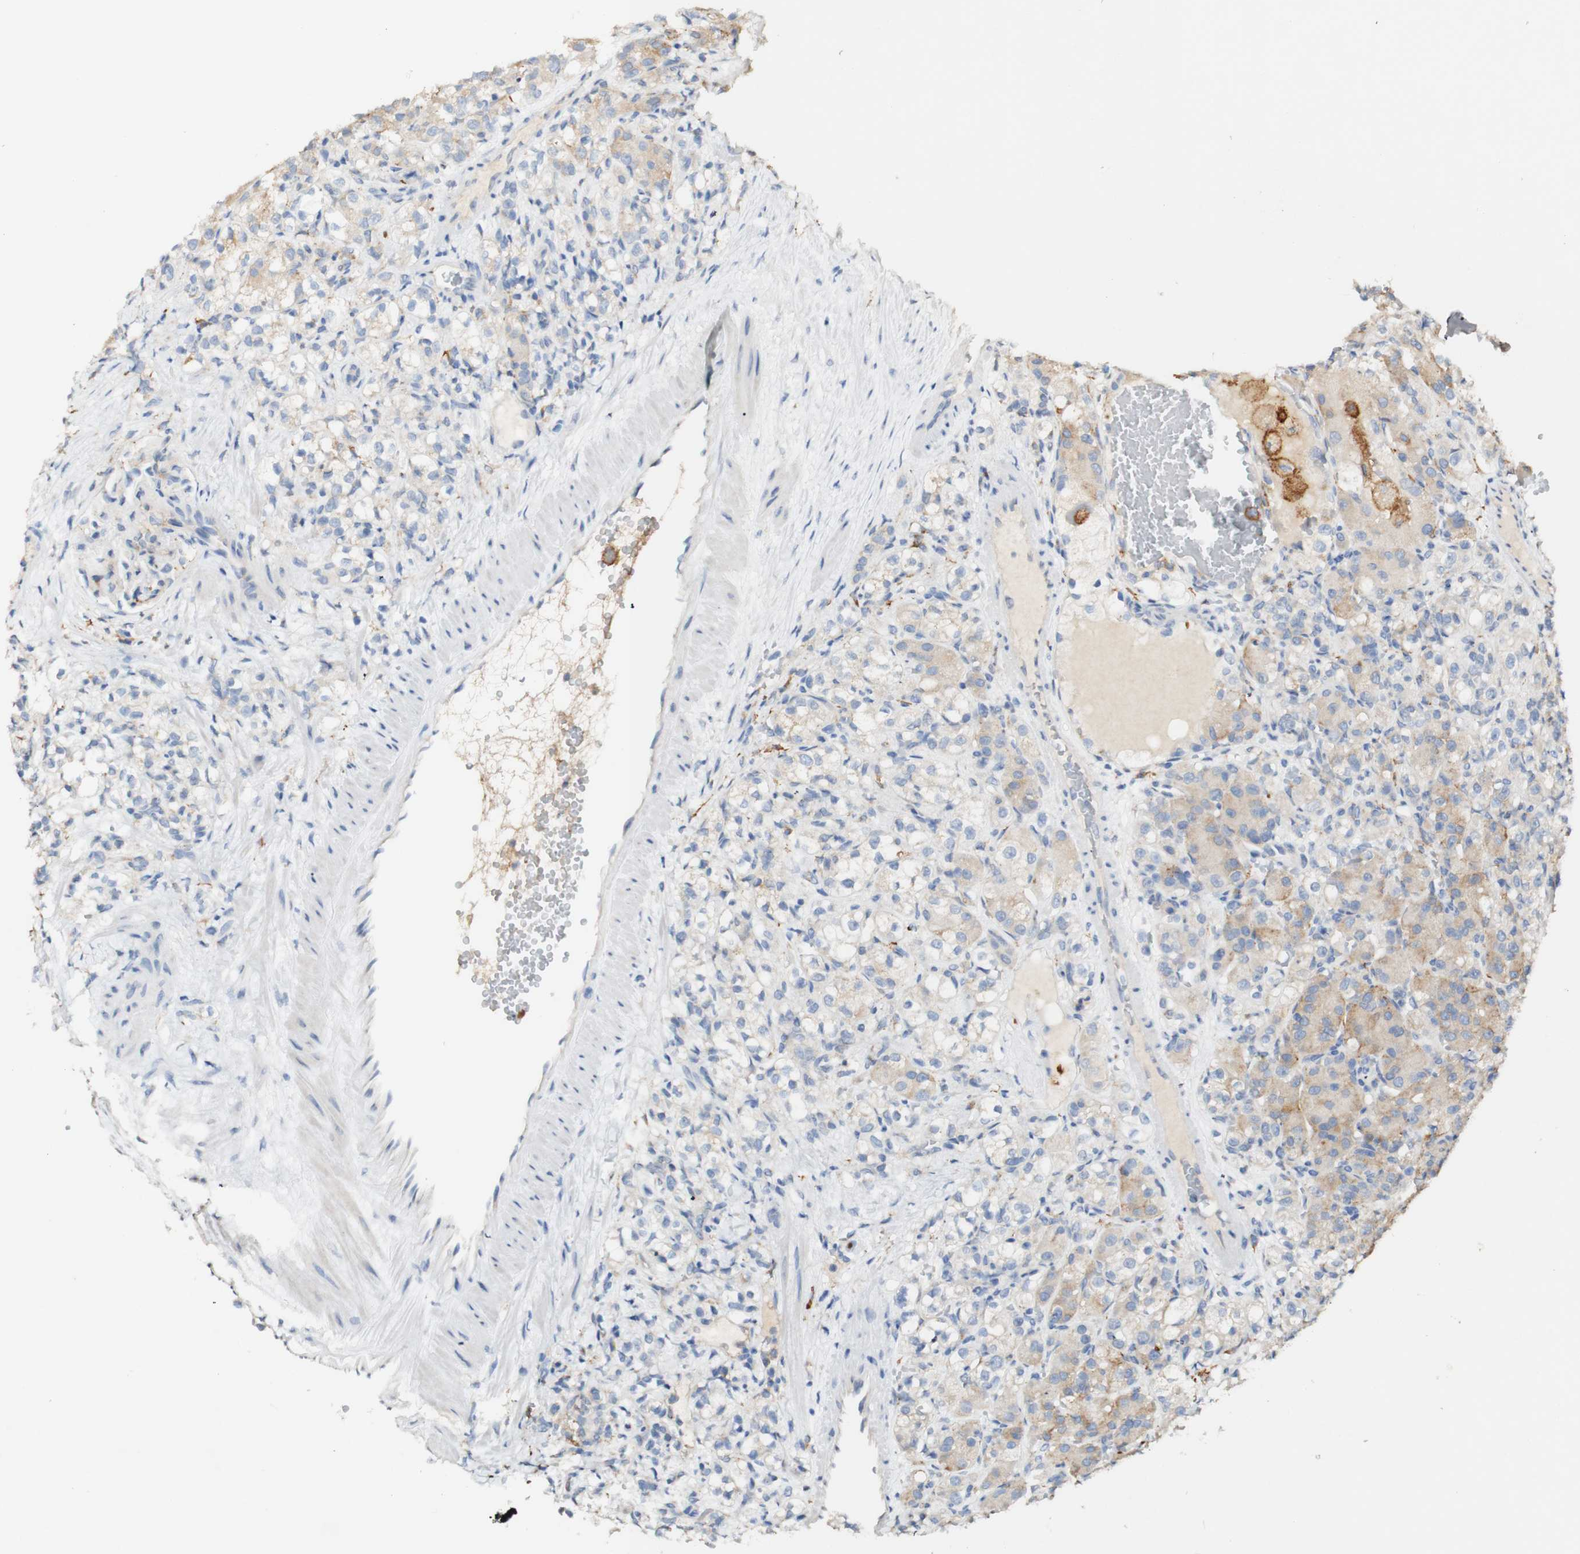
{"staining": {"intensity": "weak", "quantity": ">75%", "location": "cytoplasmic/membranous"}, "tissue": "renal cancer", "cell_type": "Tumor cells", "image_type": "cancer", "snomed": [{"axis": "morphology", "description": "Adenocarcinoma, NOS"}, {"axis": "topography", "description": "Kidney"}], "caption": "Protein analysis of adenocarcinoma (renal) tissue shows weak cytoplasmic/membranous staining in about >75% of tumor cells. The staining is performed using DAB brown chromogen to label protein expression. The nuclei are counter-stained blue using hematoxylin.", "gene": "FCGRT", "patient": {"sex": "male", "age": 61}}